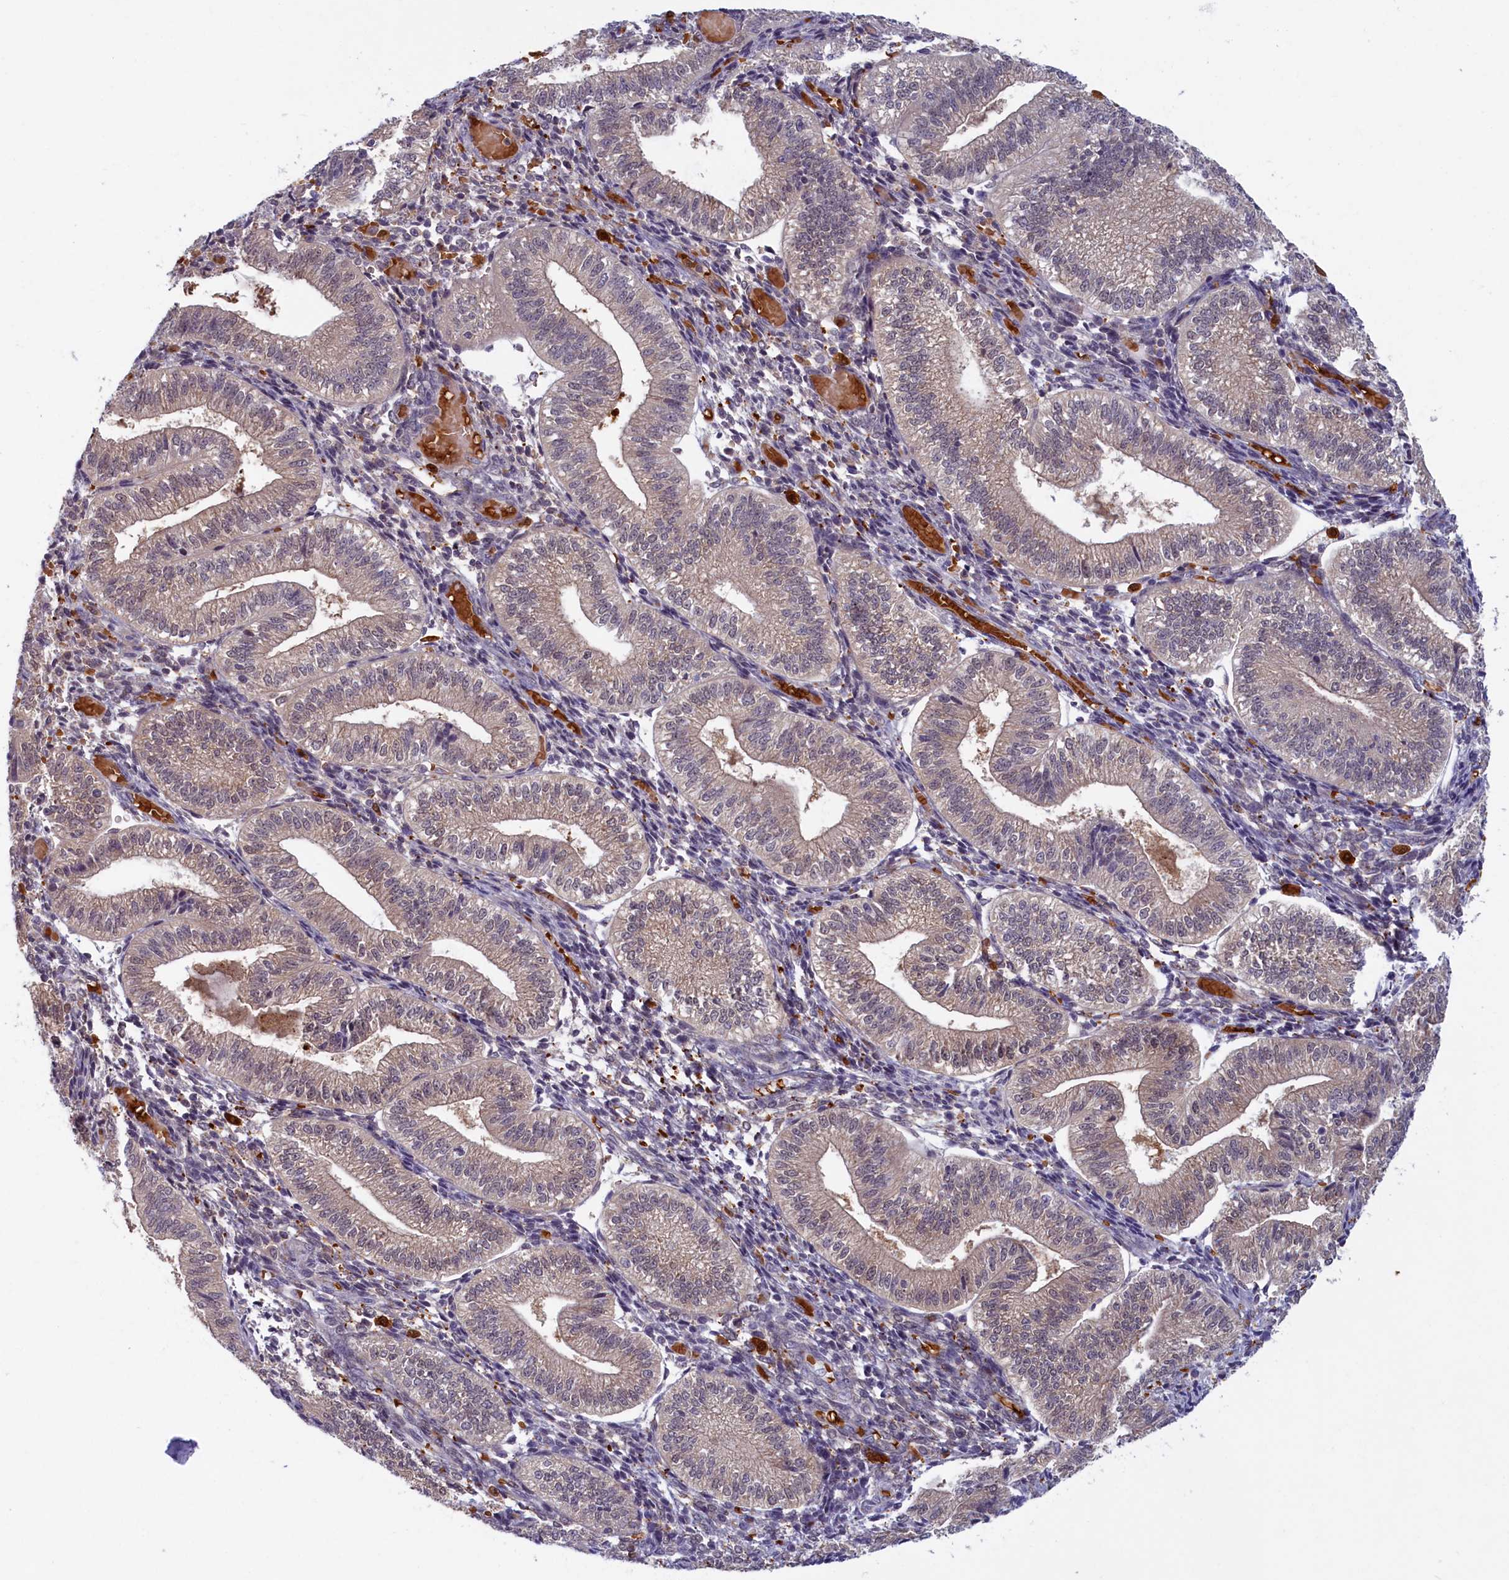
{"staining": {"intensity": "moderate", "quantity": "<25%", "location": "cytoplasmic/membranous"}, "tissue": "endometrium", "cell_type": "Cells in endometrial stroma", "image_type": "normal", "snomed": [{"axis": "morphology", "description": "Normal tissue, NOS"}, {"axis": "topography", "description": "Endometrium"}], "caption": "An immunohistochemistry (IHC) photomicrograph of unremarkable tissue is shown. Protein staining in brown labels moderate cytoplasmic/membranous positivity in endometrium within cells in endometrial stroma.", "gene": "BLVRB", "patient": {"sex": "female", "age": 34}}